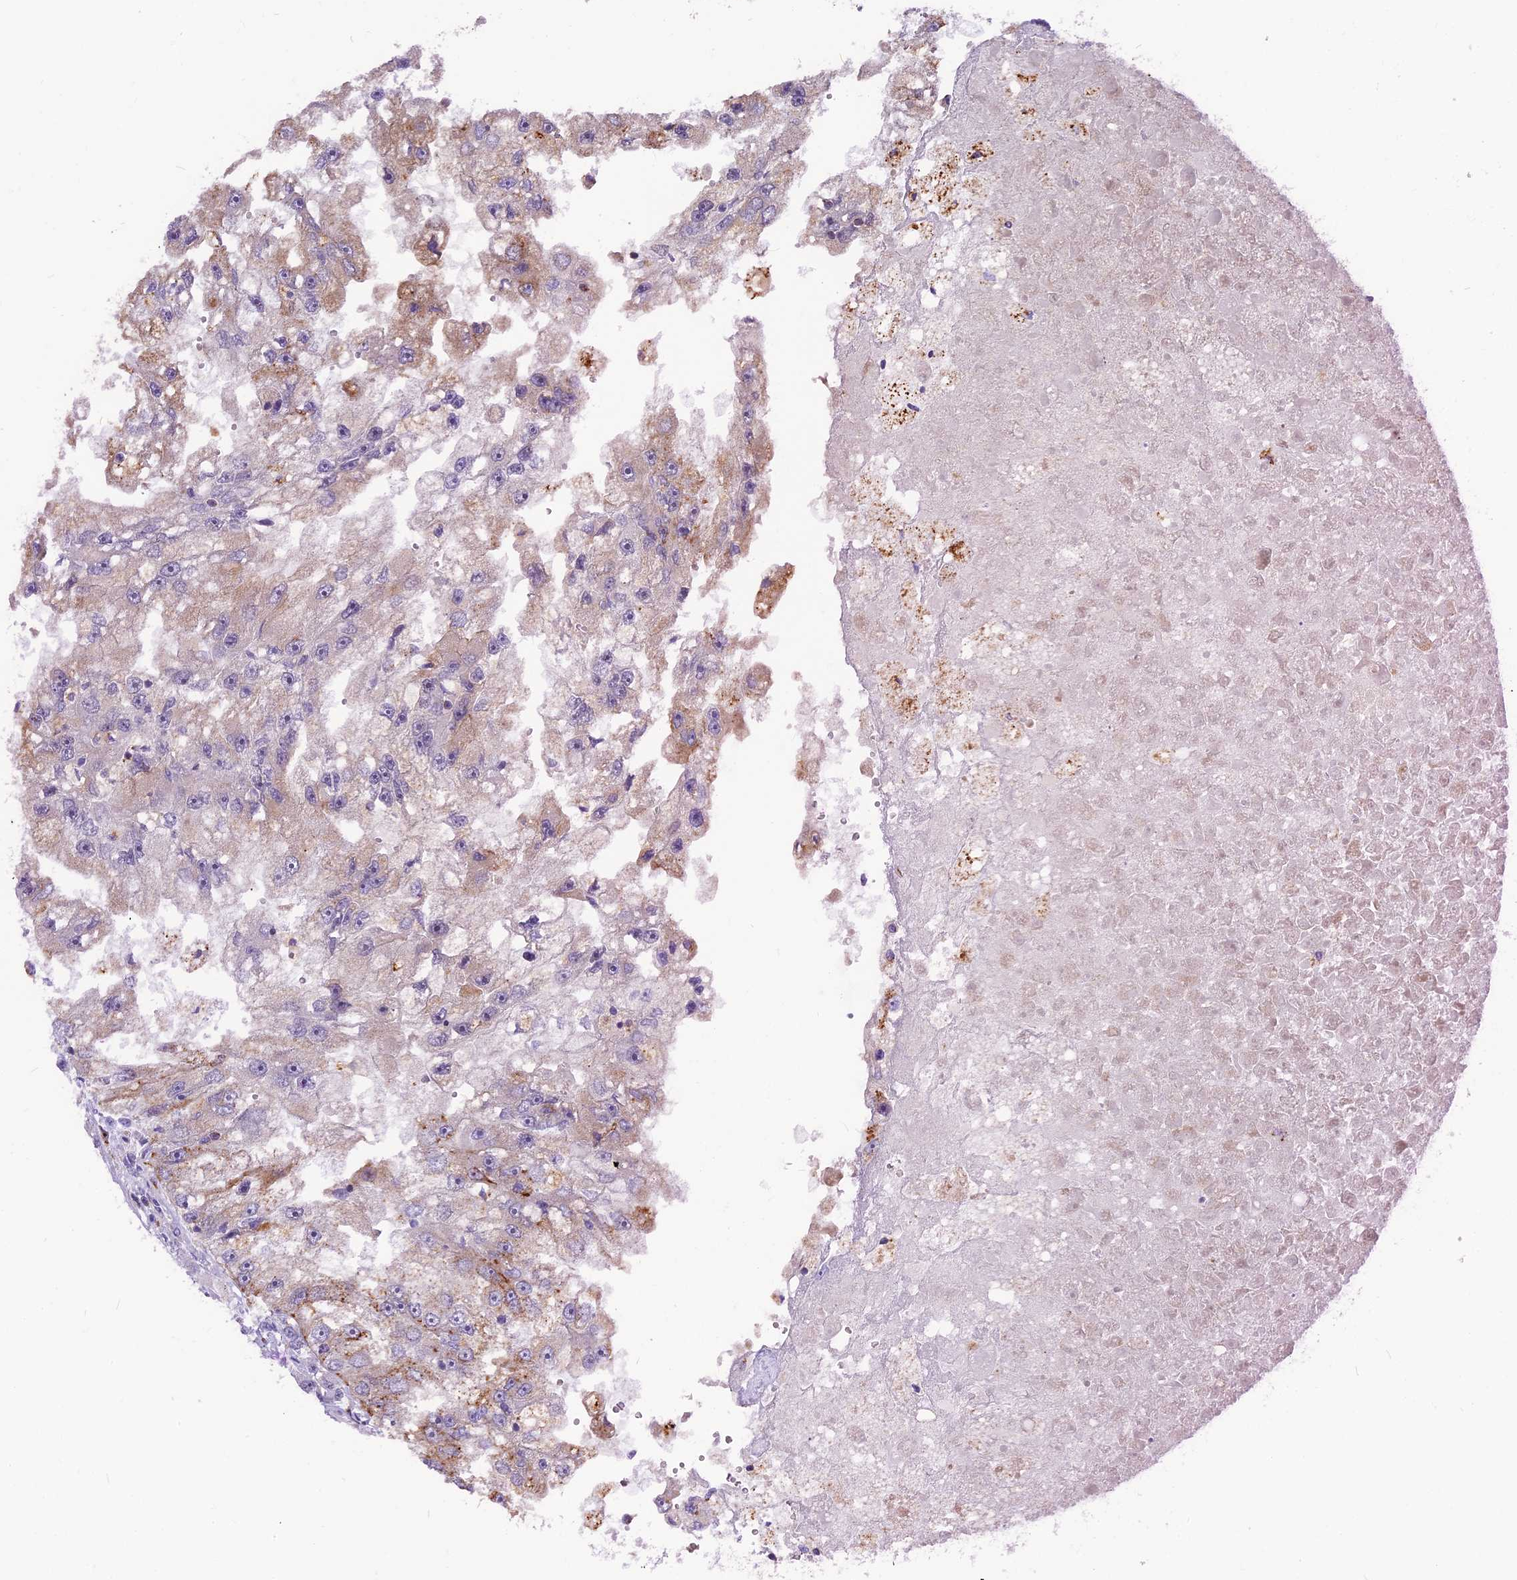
{"staining": {"intensity": "moderate", "quantity": "<25%", "location": "cytoplasmic/membranous"}, "tissue": "renal cancer", "cell_type": "Tumor cells", "image_type": "cancer", "snomed": [{"axis": "morphology", "description": "Adenocarcinoma, NOS"}, {"axis": "topography", "description": "Kidney"}], "caption": "IHC photomicrograph of renal cancer stained for a protein (brown), which shows low levels of moderate cytoplasmic/membranous staining in approximately <25% of tumor cells.", "gene": "THRSP", "patient": {"sex": "male", "age": 63}}